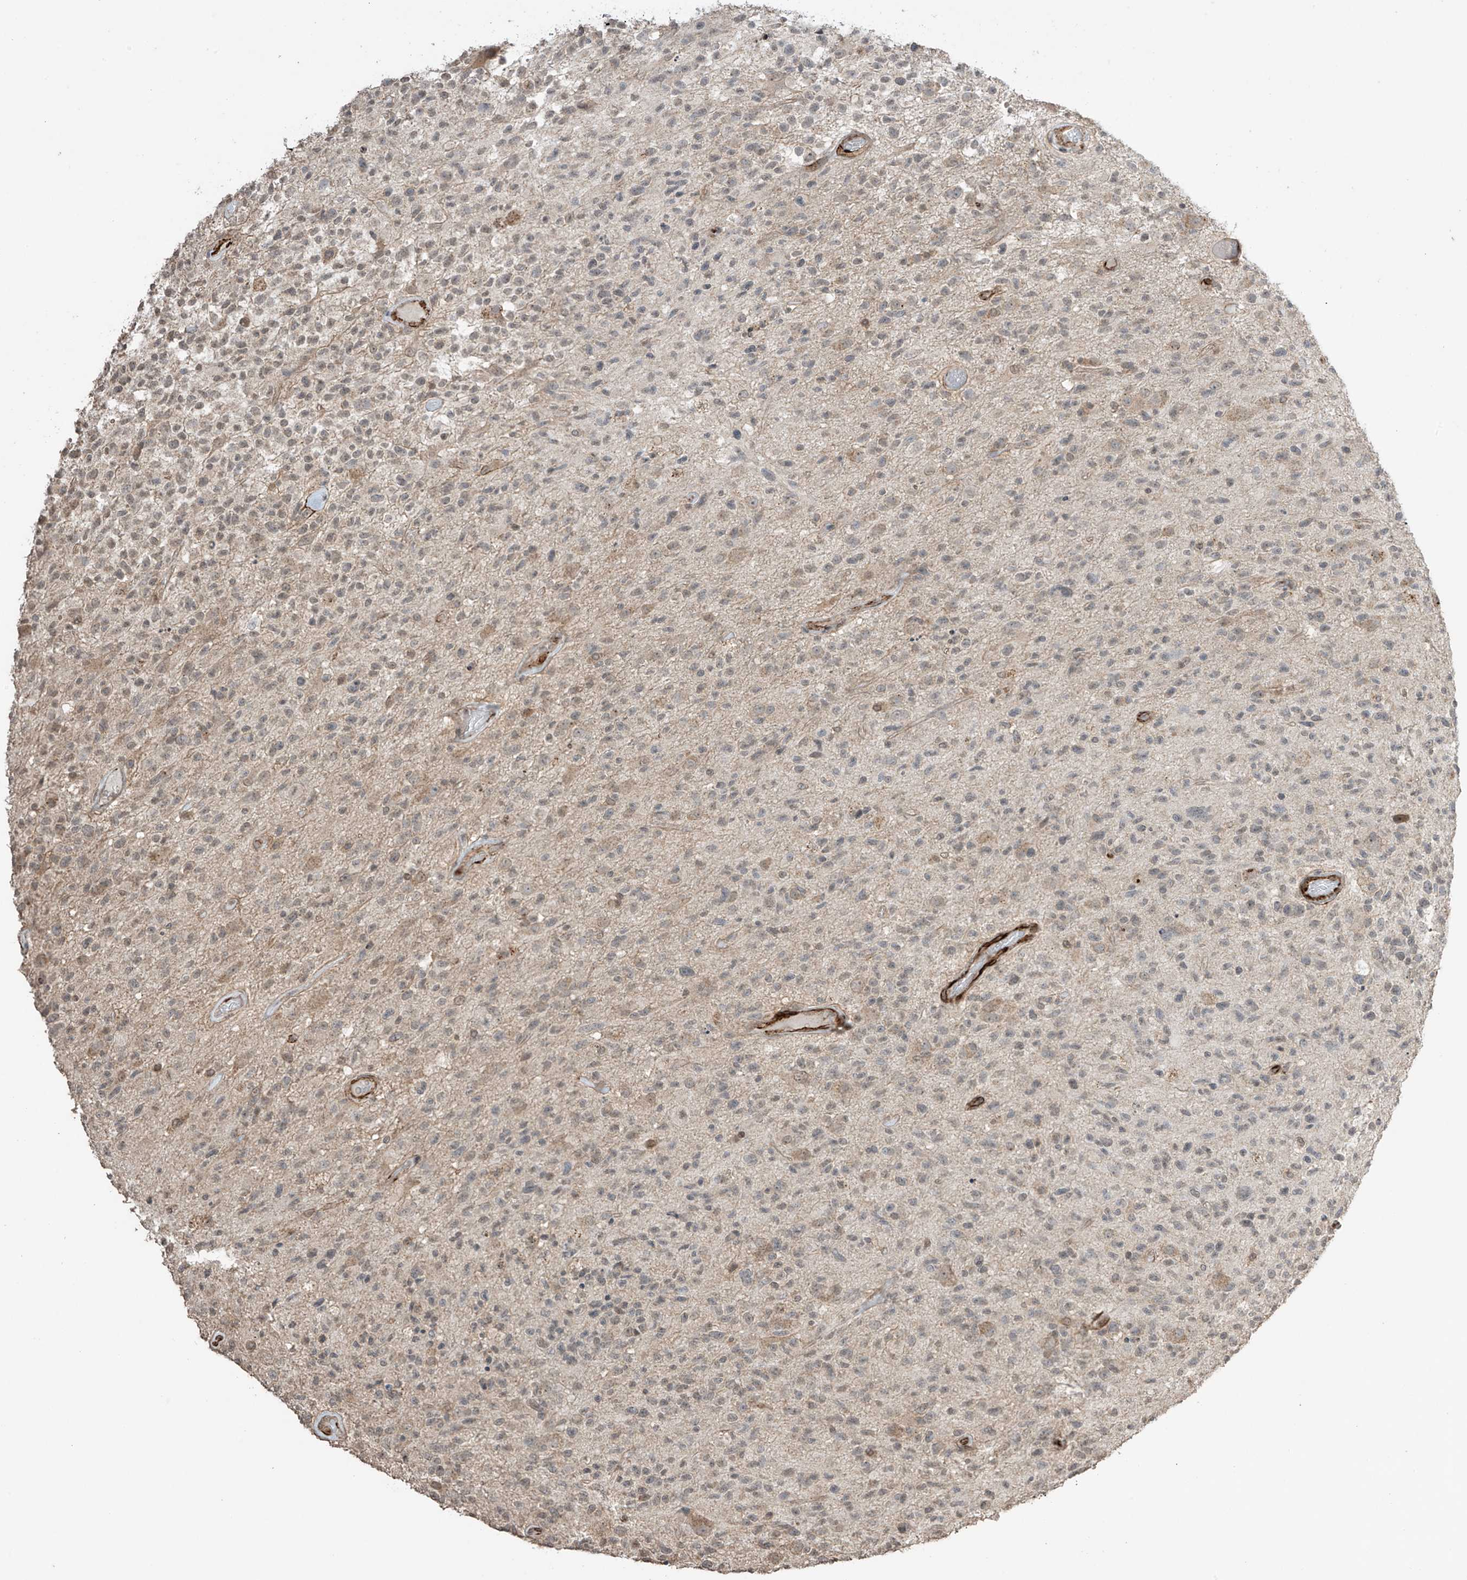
{"staining": {"intensity": "weak", "quantity": "25%-75%", "location": "cytoplasmic/membranous,nuclear"}, "tissue": "glioma", "cell_type": "Tumor cells", "image_type": "cancer", "snomed": [{"axis": "morphology", "description": "Glioma, malignant, High grade"}, {"axis": "morphology", "description": "Glioblastoma, NOS"}, {"axis": "topography", "description": "Brain"}], "caption": "Glioma stained with a protein marker displays weak staining in tumor cells.", "gene": "TTLL5", "patient": {"sex": "male", "age": 60}}